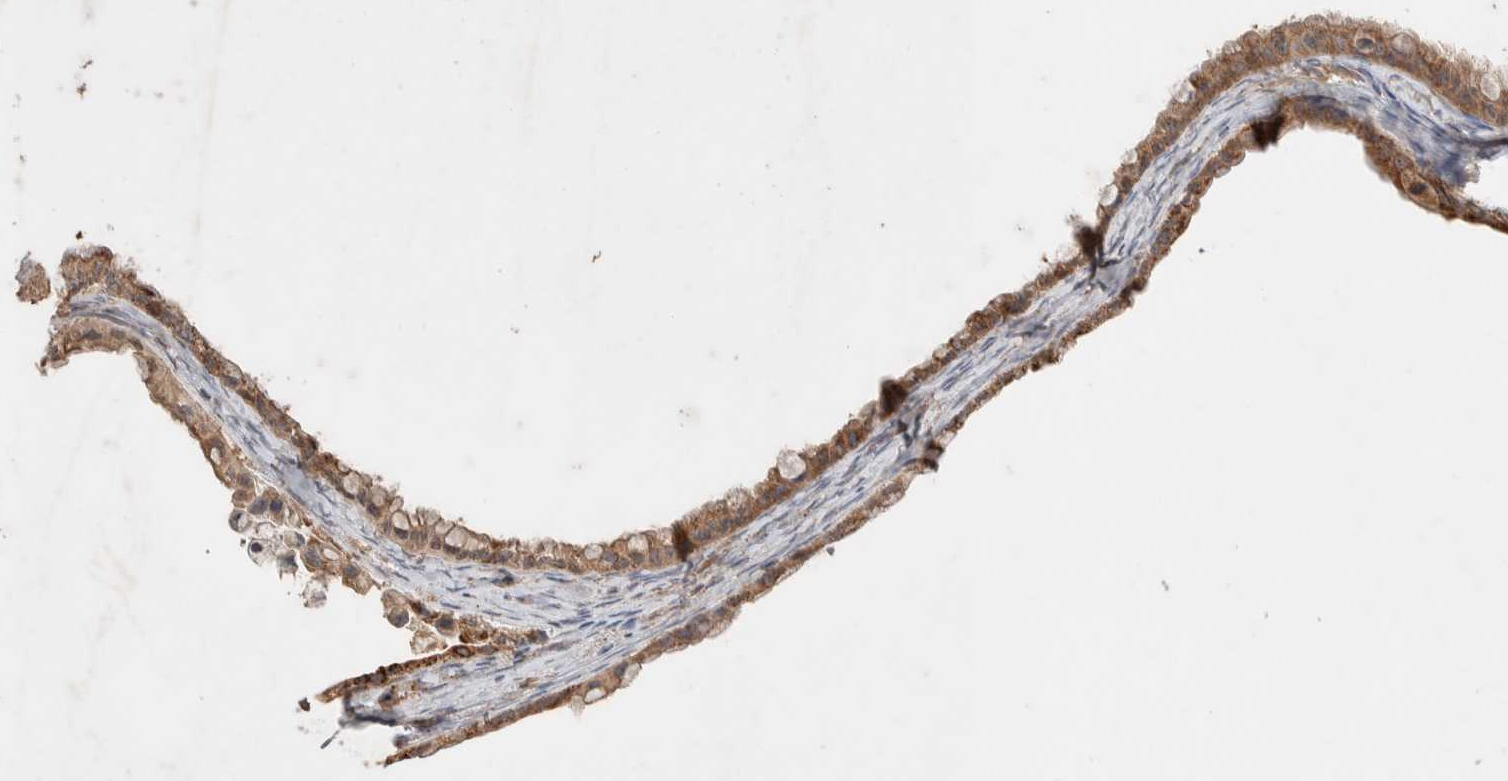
{"staining": {"intensity": "moderate", "quantity": ">75%", "location": "cytoplasmic/membranous"}, "tissue": "ovarian cancer", "cell_type": "Tumor cells", "image_type": "cancer", "snomed": [{"axis": "morphology", "description": "Cystadenocarcinoma, mucinous, NOS"}, {"axis": "topography", "description": "Ovary"}], "caption": "There is medium levels of moderate cytoplasmic/membranous expression in tumor cells of ovarian cancer, as demonstrated by immunohistochemical staining (brown color).", "gene": "DEPTOR", "patient": {"sex": "female", "age": 80}}